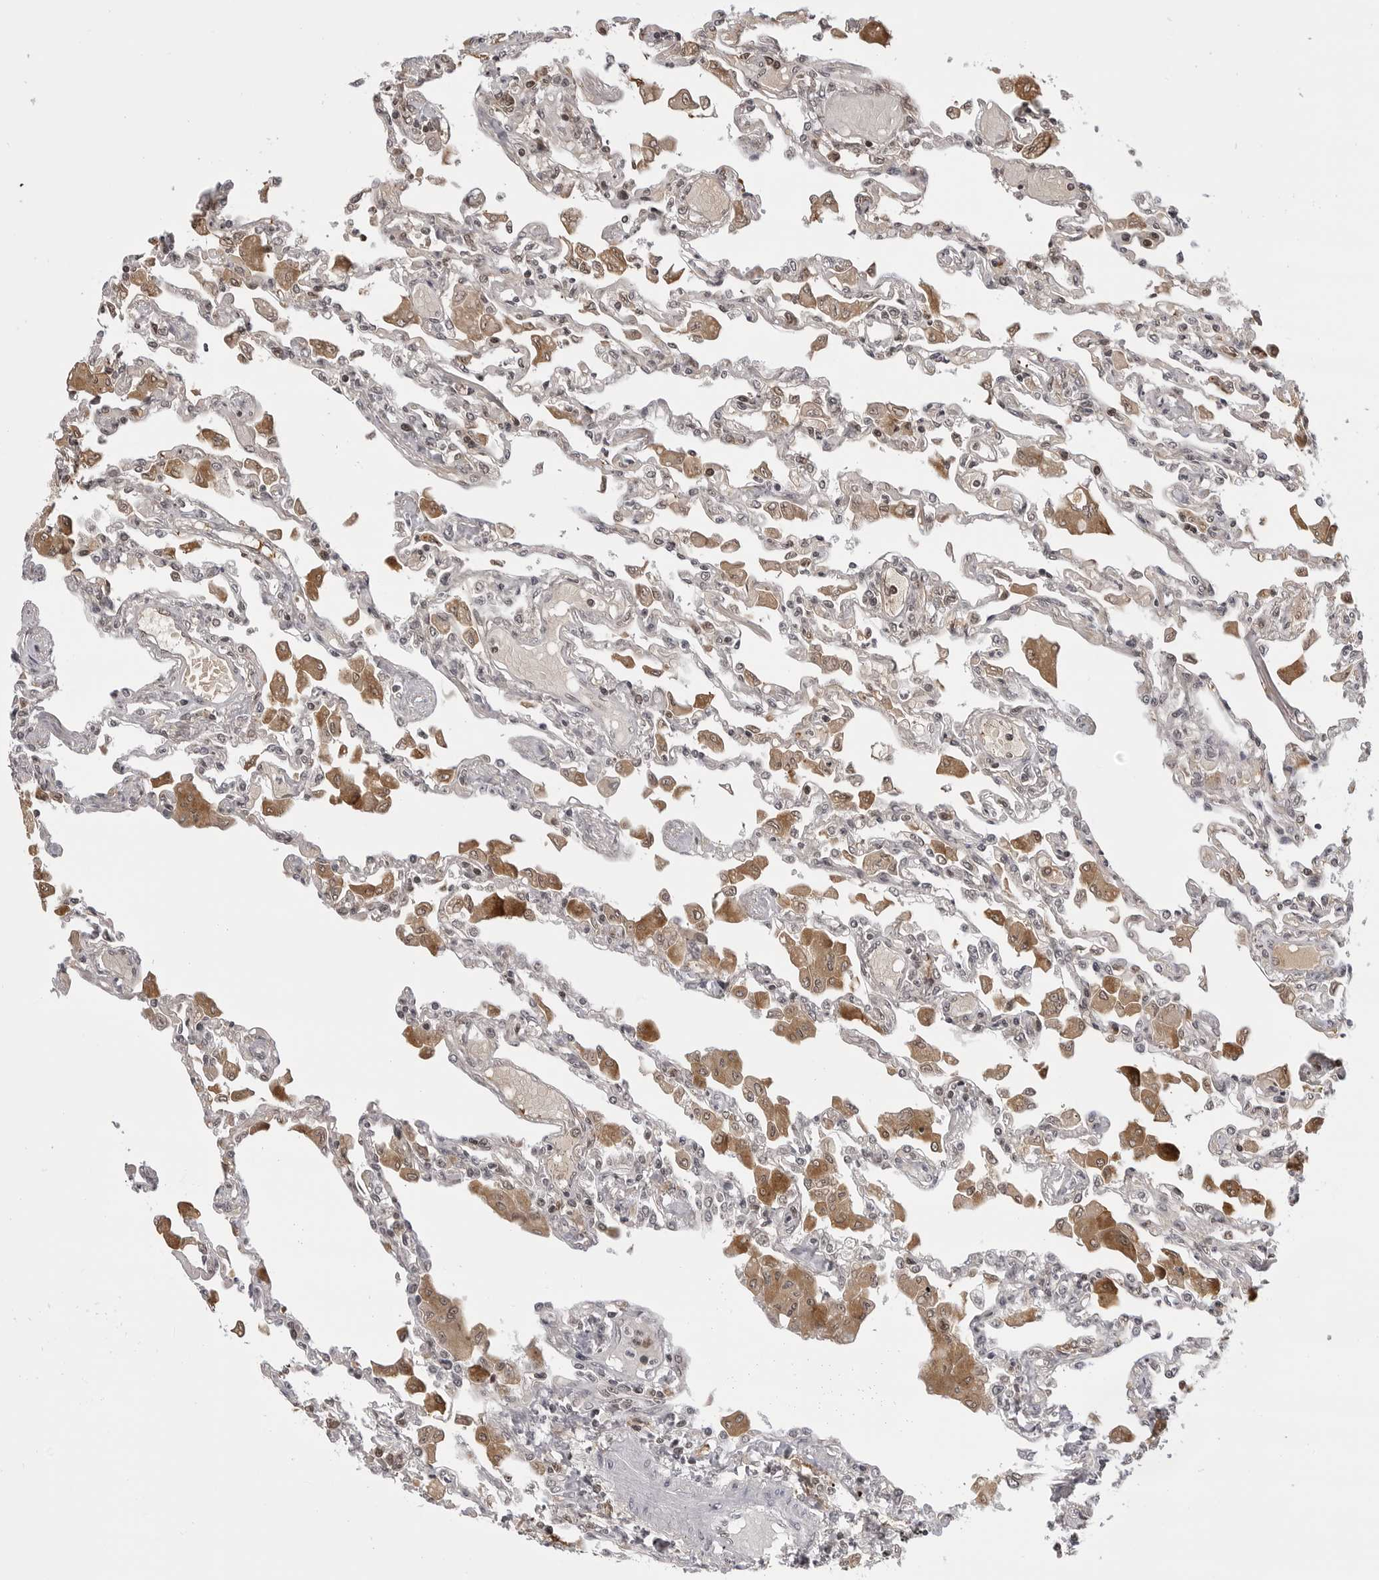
{"staining": {"intensity": "moderate", "quantity": "<25%", "location": "nuclear"}, "tissue": "lung", "cell_type": "Alveolar cells", "image_type": "normal", "snomed": [{"axis": "morphology", "description": "Normal tissue, NOS"}, {"axis": "topography", "description": "Bronchus"}, {"axis": "topography", "description": "Lung"}], "caption": "Protein expression analysis of normal lung exhibits moderate nuclear staining in approximately <25% of alveolar cells.", "gene": "PHF3", "patient": {"sex": "female", "age": 49}}